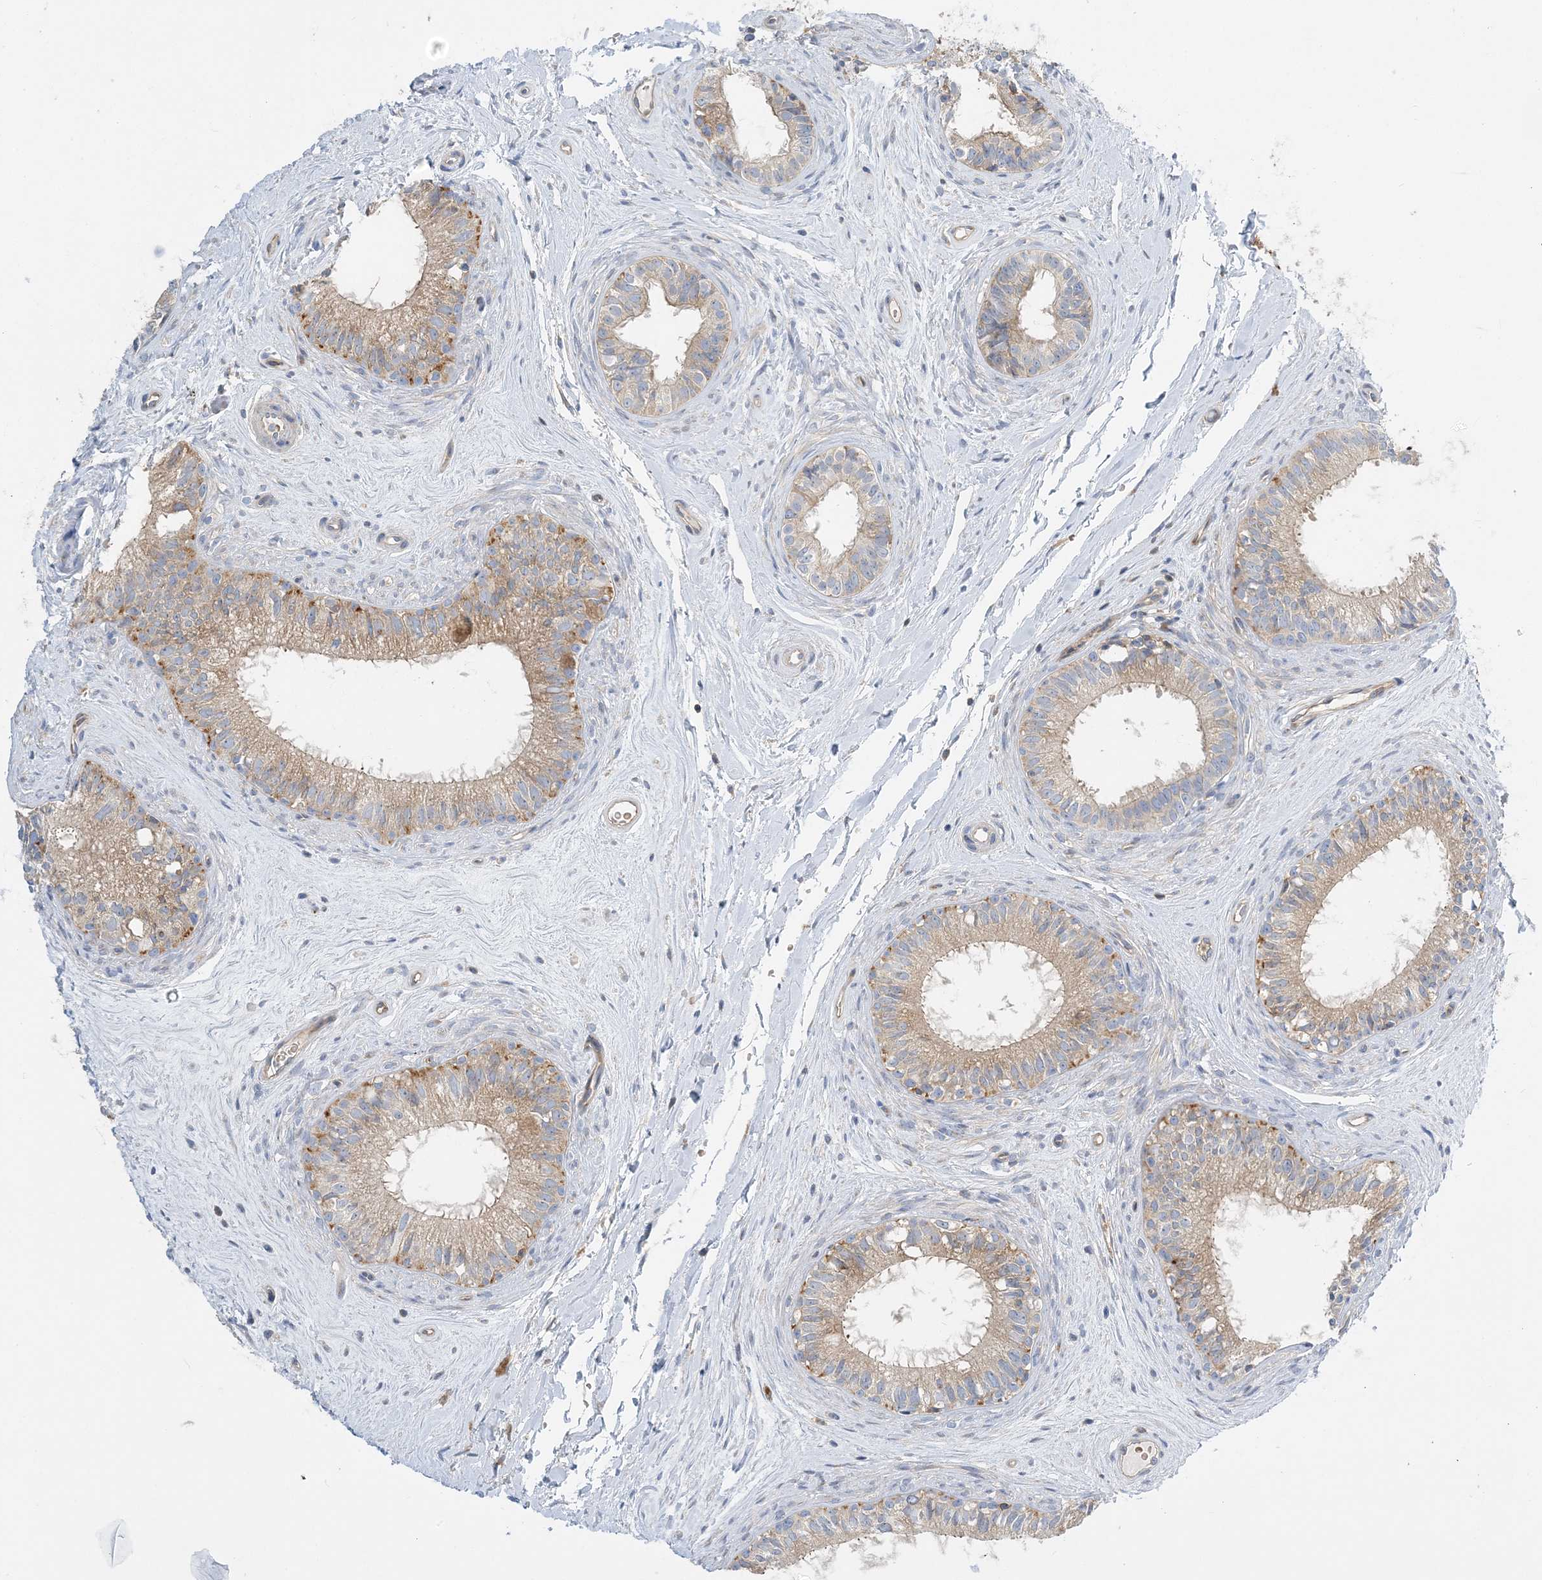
{"staining": {"intensity": "weak", "quantity": "25%-75%", "location": "cytoplasmic/membranous"}, "tissue": "epididymis", "cell_type": "Glandular cells", "image_type": "normal", "snomed": [{"axis": "morphology", "description": "Normal tissue, NOS"}, {"axis": "topography", "description": "Epididymis"}], "caption": "Immunohistochemical staining of benign human epididymis demonstrates 25%-75% levels of weak cytoplasmic/membranous protein positivity in about 25%-75% of glandular cells.", "gene": "FAM114A2", "patient": {"sex": "male", "age": 71}}